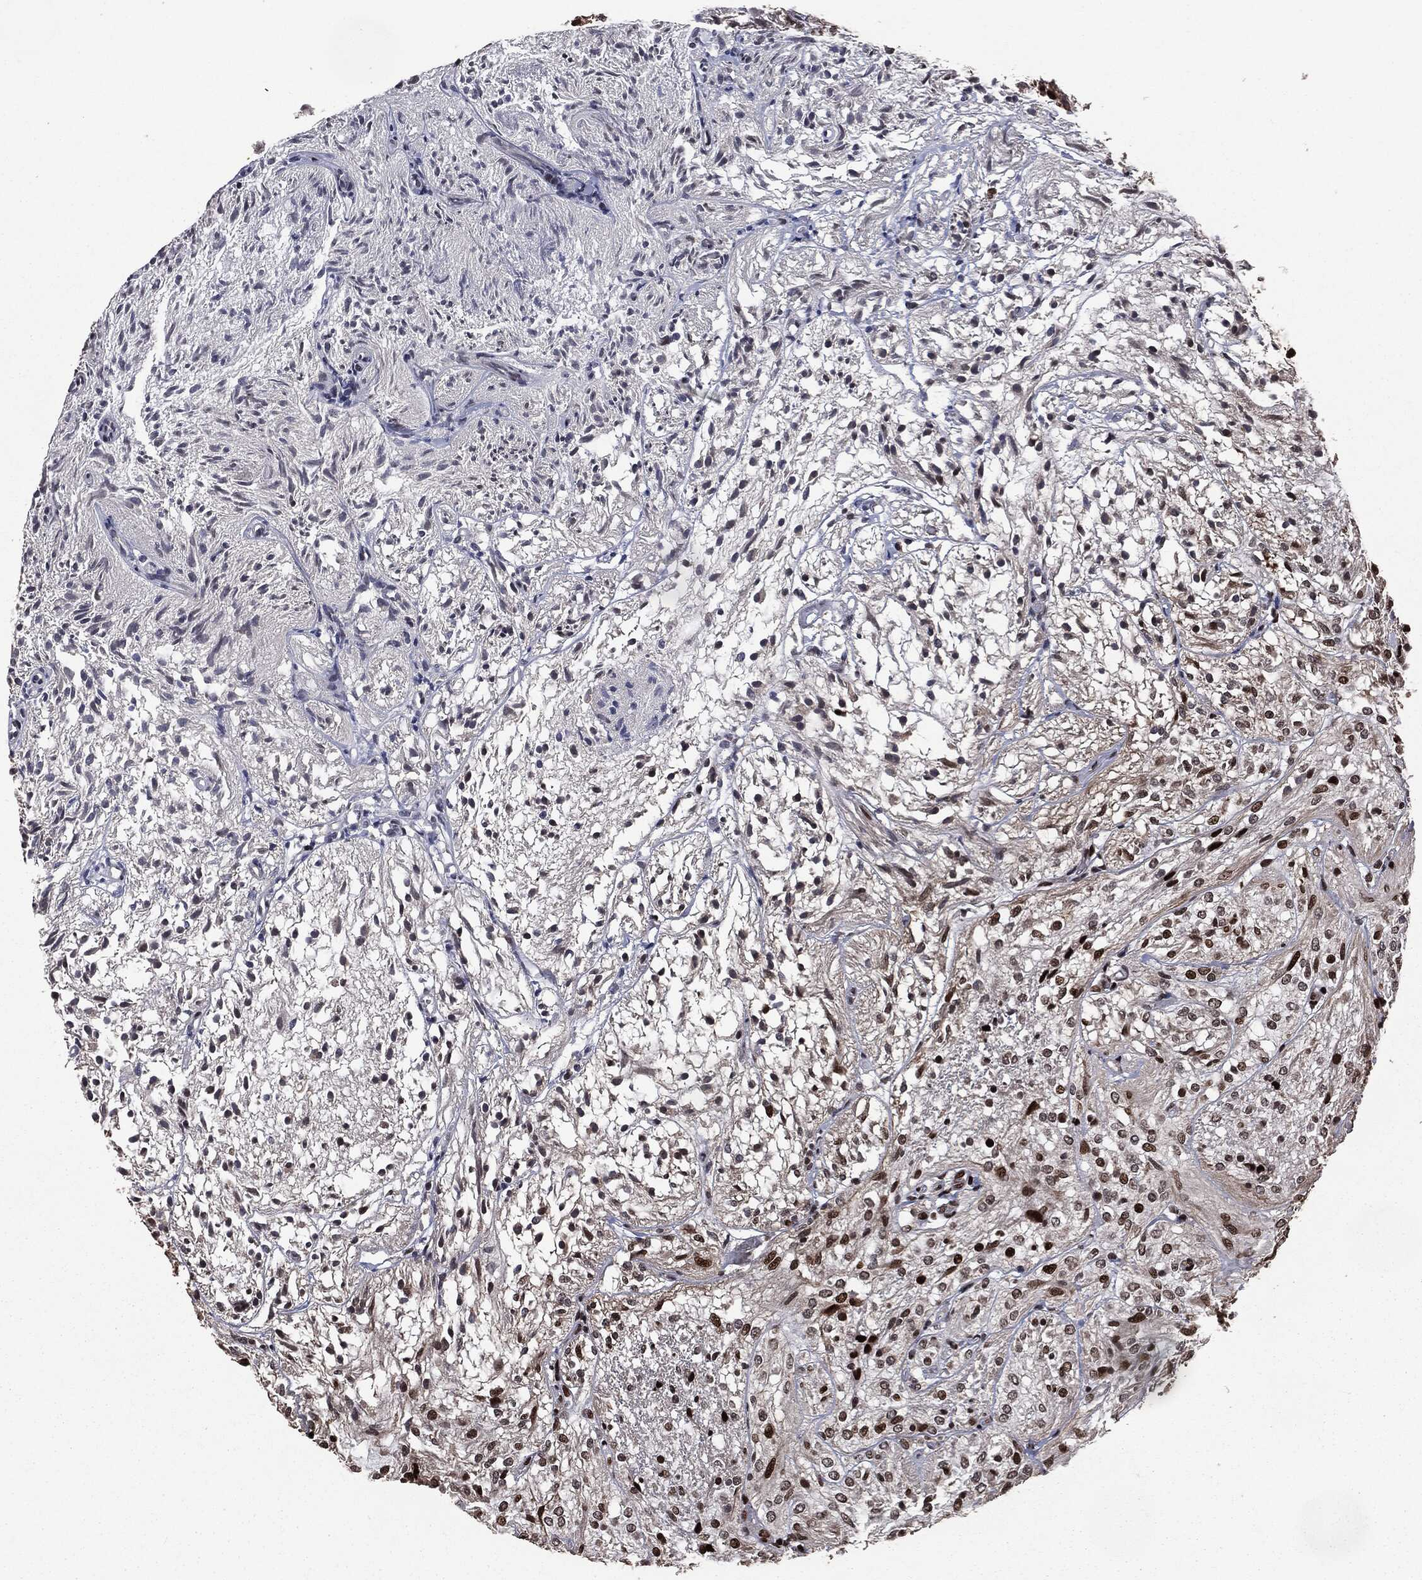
{"staining": {"intensity": "strong", "quantity": "25%-75%", "location": "nuclear"}, "tissue": "glioma", "cell_type": "Tumor cells", "image_type": "cancer", "snomed": [{"axis": "morphology", "description": "Glioma, malignant, Low grade"}, {"axis": "topography", "description": "Brain"}], "caption": "Protein staining of malignant glioma (low-grade) tissue exhibits strong nuclear positivity in about 25%-75% of tumor cells.", "gene": "DVL2", "patient": {"sex": "male", "age": 3}}